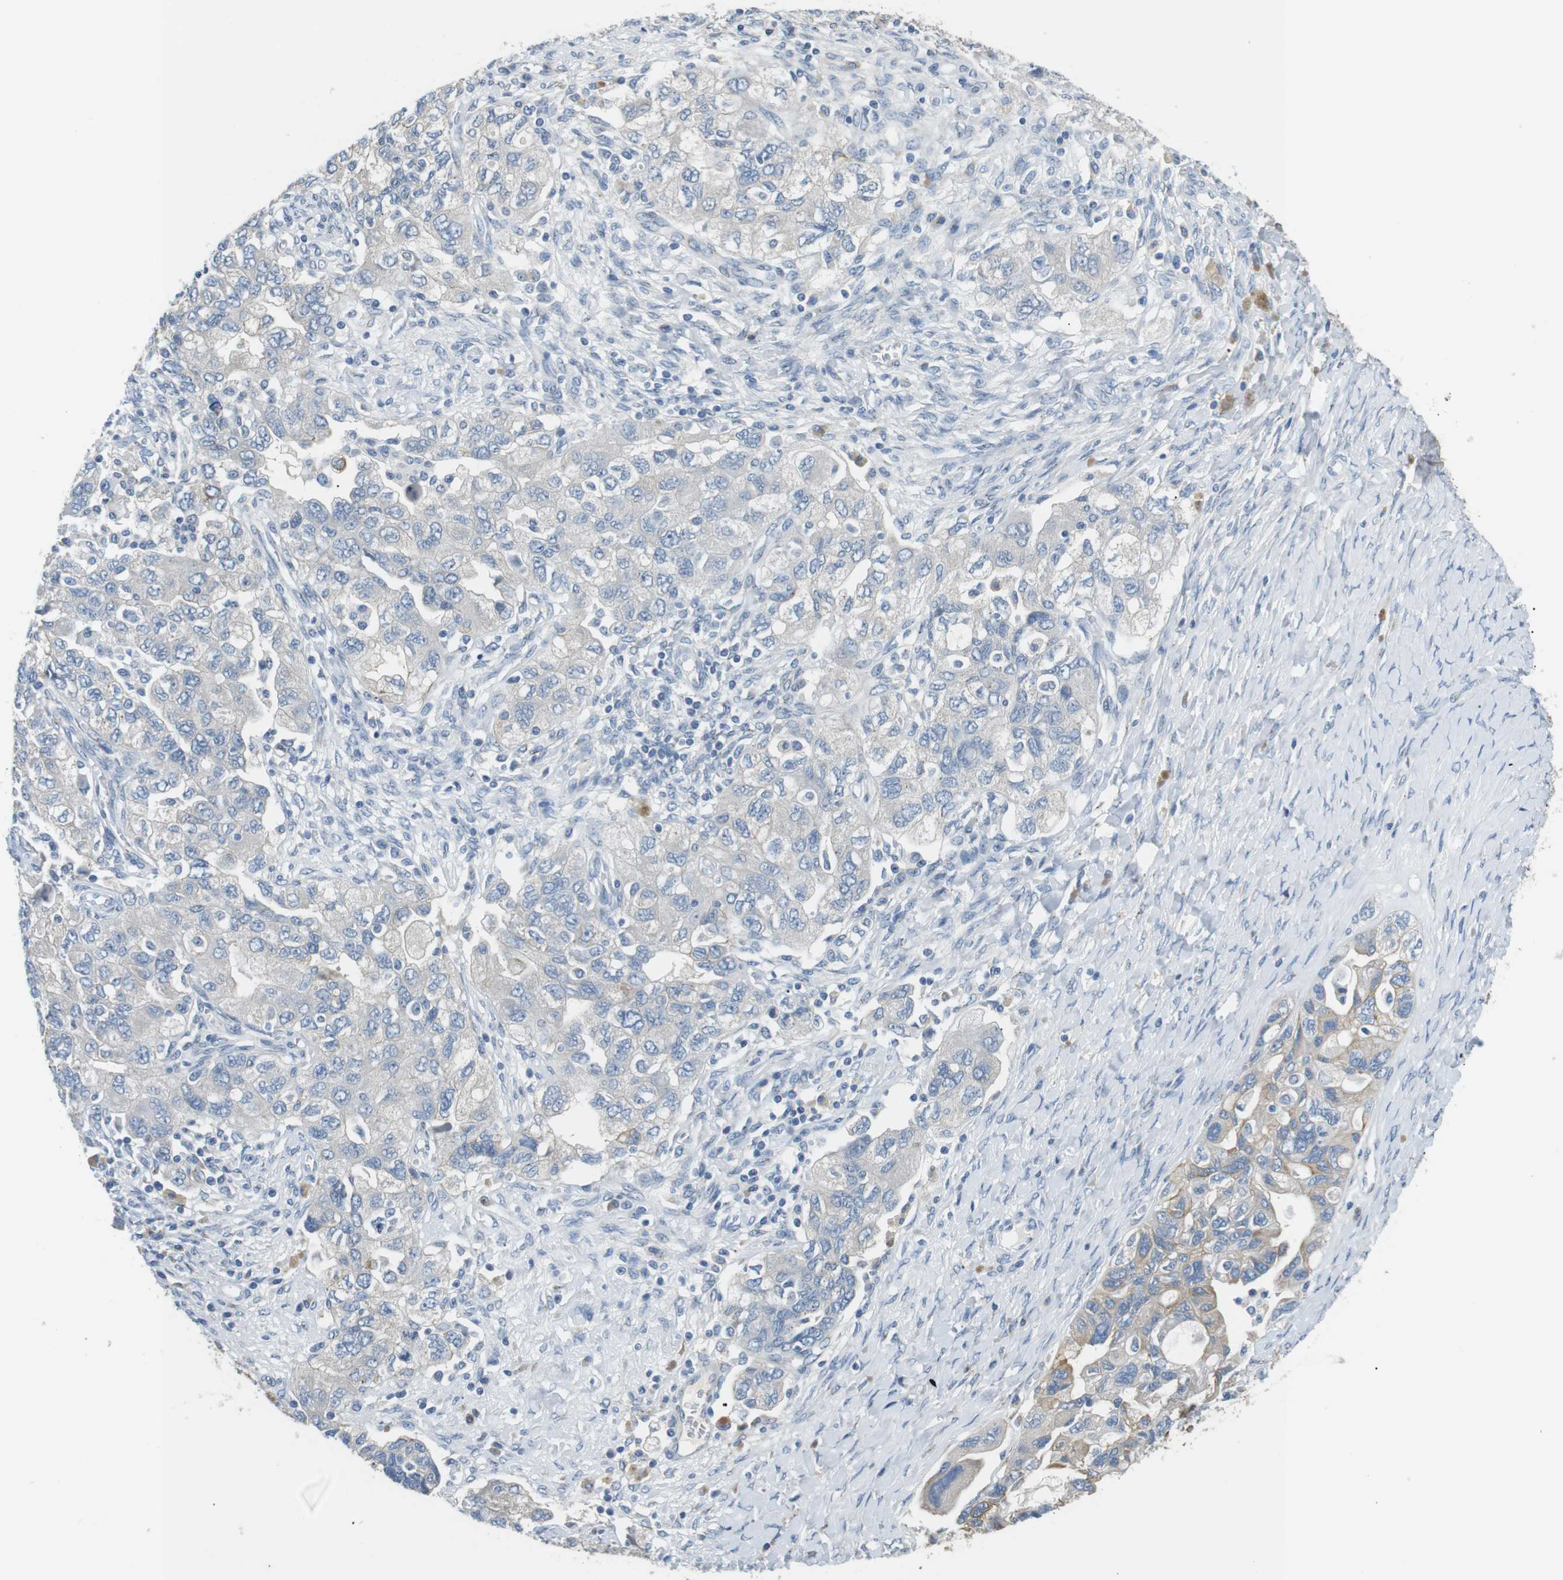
{"staining": {"intensity": "negative", "quantity": "none", "location": "none"}, "tissue": "ovarian cancer", "cell_type": "Tumor cells", "image_type": "cancer", "snomed": [{"axis": "morphology", "description": "Carcinoma, NOS"}, {"axis": "morphology", "description": "Cystadenocarcinoma, serous, NOS"}, {"axis": "topography", "description": "Ovary"}], "caption": "IHC image of neoplastic tissue: ovarian carcinoma stained with DAB (3,3'-diaminobenzidine) exhibits no significant protein positivity in tumor cells.", "gene": "UNC5CL", "patient": {"sex": "female", "age": 69}}